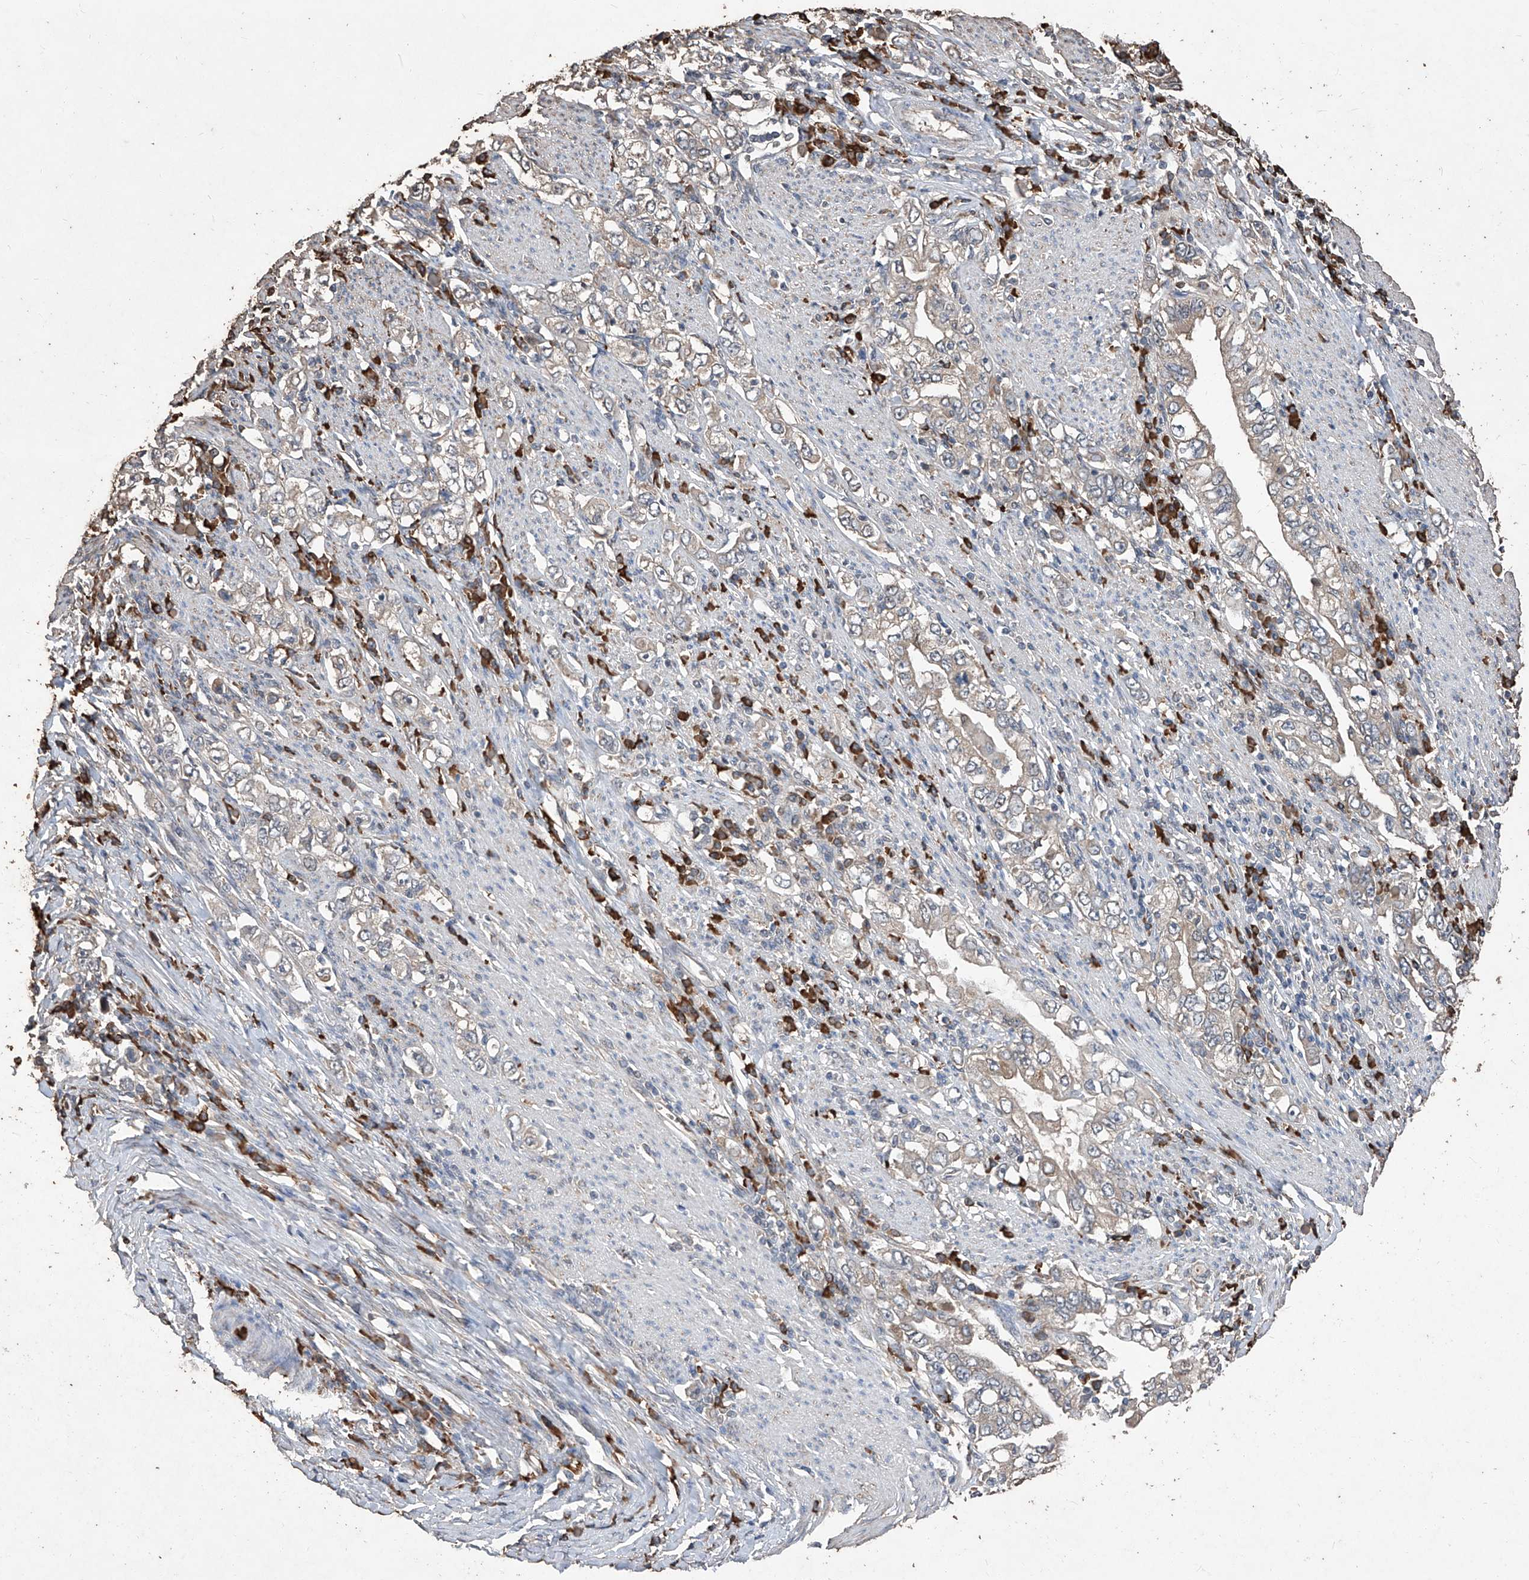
{"staining": {"intensity": "negative", "quantity": "none", "location": "none"}, "tissue": "stomach cancer", "cell_type": "Tumor cells", "image_type": "cancer", "snomed": [{"axis": "morphology", "description": "Adenocarcinoma, NOS"}, {"axis": "topography", "description": "Stomach, lower"}], "caption": "The micrograph demonstrates no significant positivity in tumor cells of stomach adenocarcinoma.", "gene": "EML1", "patient": {"sex": "female", "age": 72}}